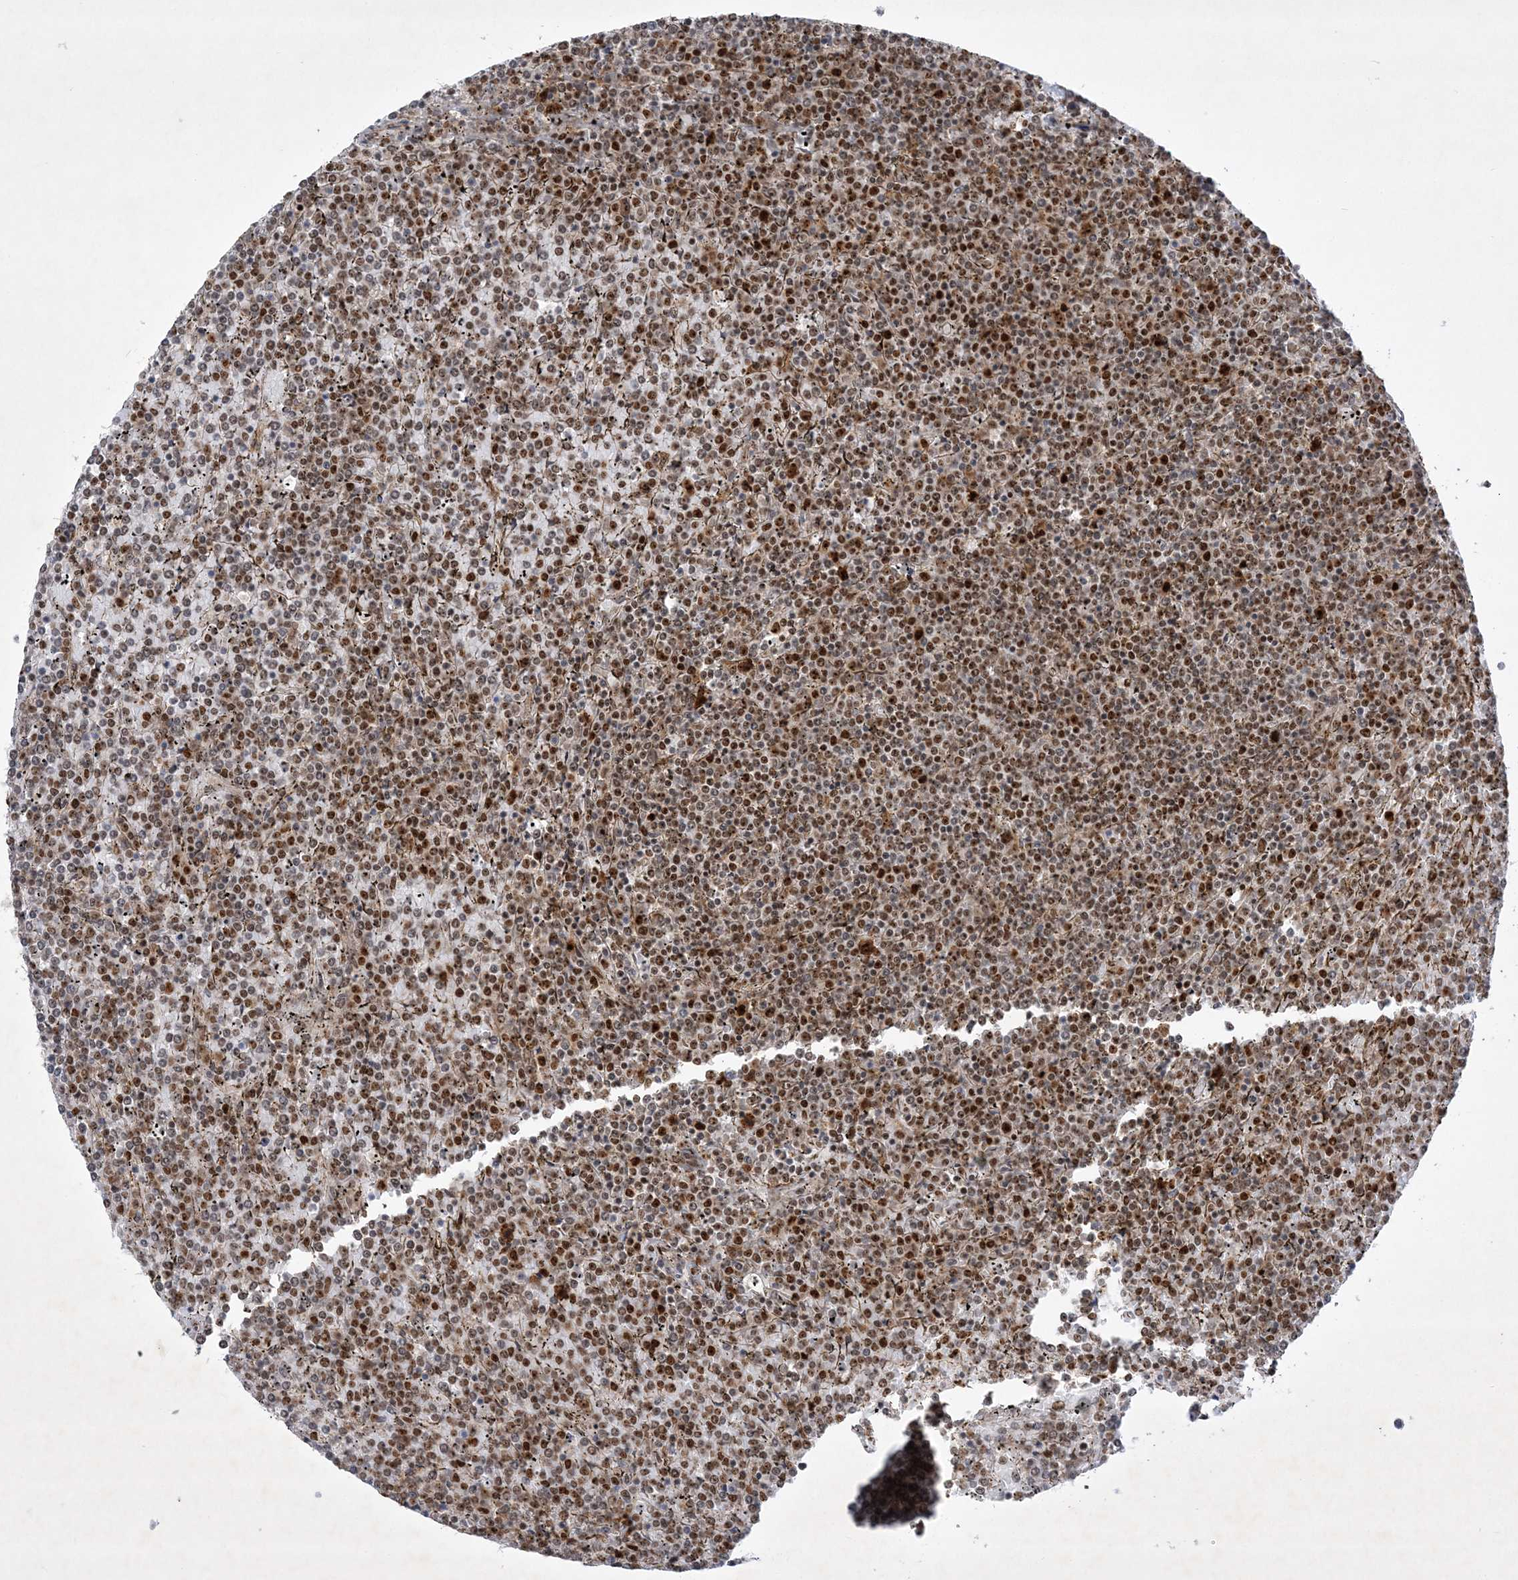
{"staining": {"intensity": "moderate", "quantity": ">75%", "location": "nuclear"}, "tissue": "lymphoma", "cell_type": "Tumor cells", "image_type": "cancer", "snomed": [{"axis": "morphology", "description": "Malignant lymphoma, non-Hodgkin's type, Low grade"}, {"axis": "topography", "description": "Spleen"}], "caption": "Lymphoma tissue displays moderate nuclear staining in about >75% of tumor cells, visualized by immunohistochemistry. Using DAB (brown) and hematoxylin (blue) stains, captured at high magnification using brightfield microscopy.", "gene": "NPM3", "patient": {"sex": "female", "age": 19}}